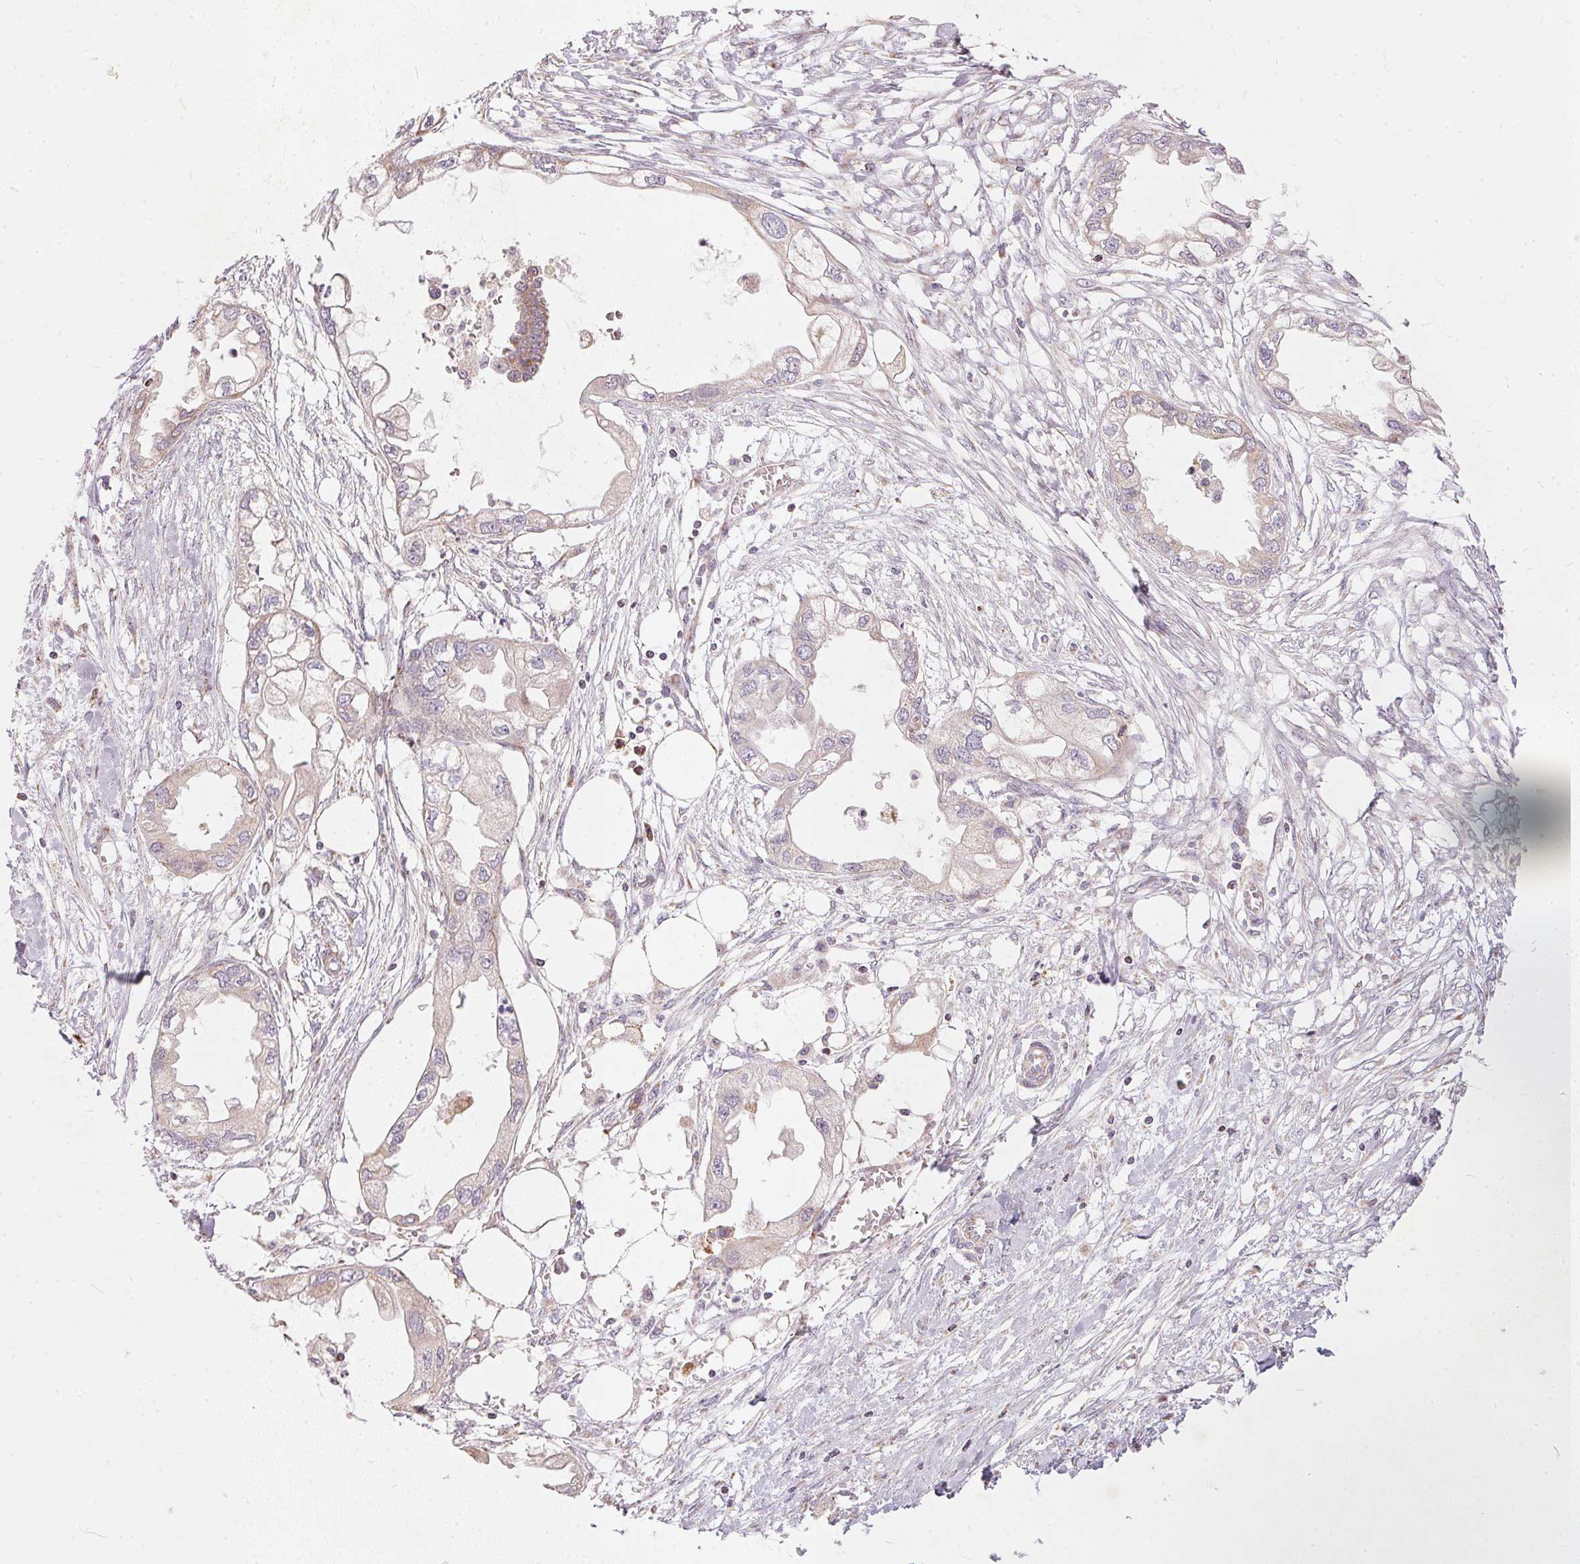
{"staining": {"intensity": "weak", "quantity": "<25%", "location": "cytoplasmic/membranous"}, "tissue": "endometrial cancer", "cell_type": "Tumor cells", "image_type": "cancer", "snomed": [{"axis": "morphology", "description": "Adenocarcinoma, NOS"}, {"axis": "morphology", "description": "Adenocarcinoma, metastatic, NOS"}, {"axis": "topography", "description": "Adipose tissue"}, {"axis": "topography", "description": "Endometrium"}], "caption": "There is no significant expression in tumor cells of endometrial cancer (metastatic adenocarcinoma).", "gene": "VWA5B2", "patient": {"sex": "female", "age": 67}}